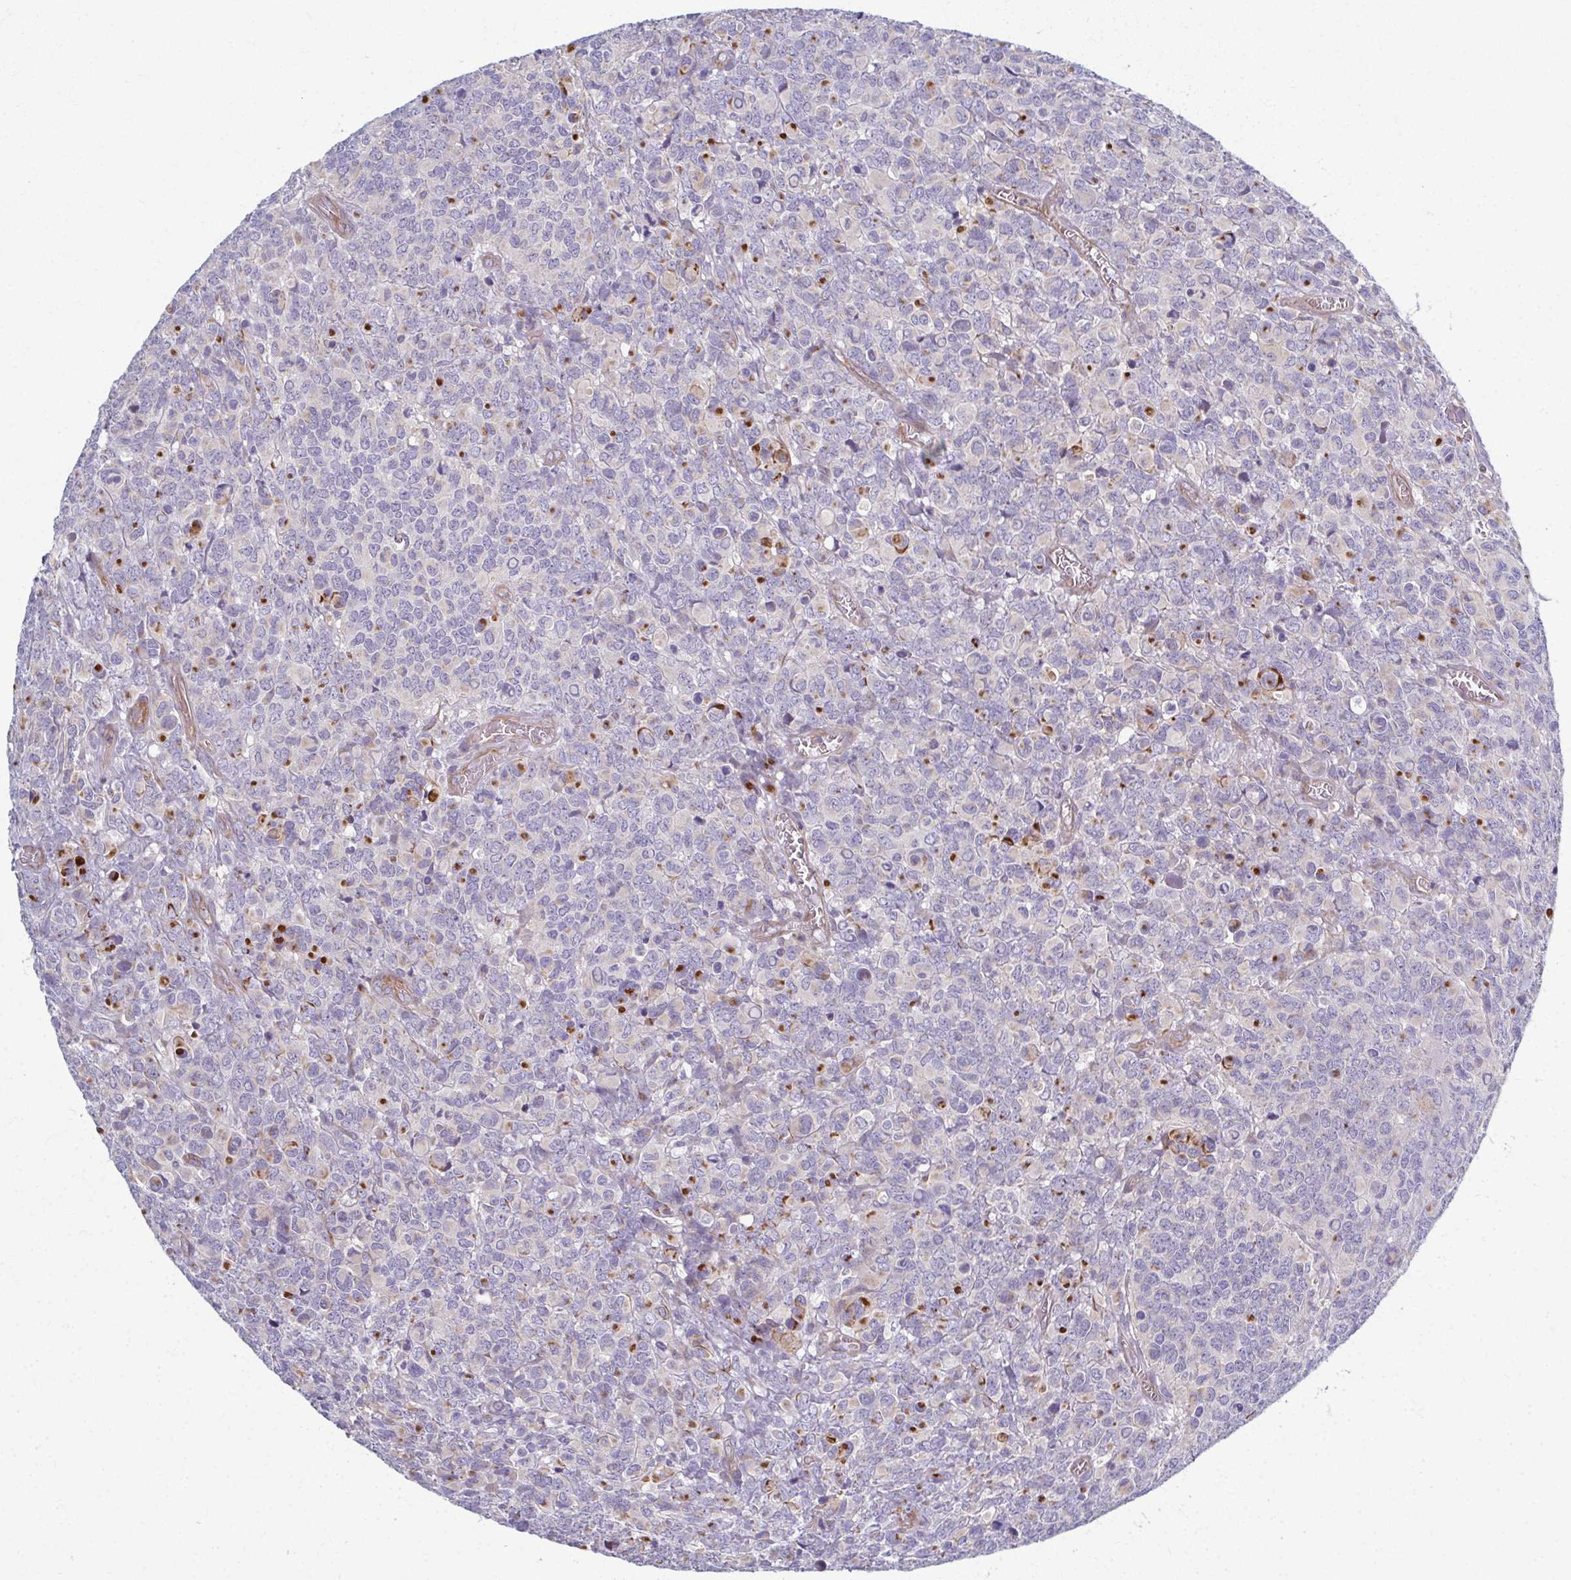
{"staining": {"intensity": "negative", "quantity": "none", "location": "none"}, "tissue": "glioma", "cell_type": "Tumor cells", "image_type": "cancer", "snomed": [{"axis": "morphology", "description": "Glioma, malignant, High grade"}, {"axis": "topography", "description": "Brain"}], "caption": "DAB (3,3'-diaminobenzidine) immunohistochemical staining of human high-grade glioma (malignant) demonstrates no significant positivity in tumor cells.", "gene": "EID2B", "patient": {"sex": "male", "age": 39}}